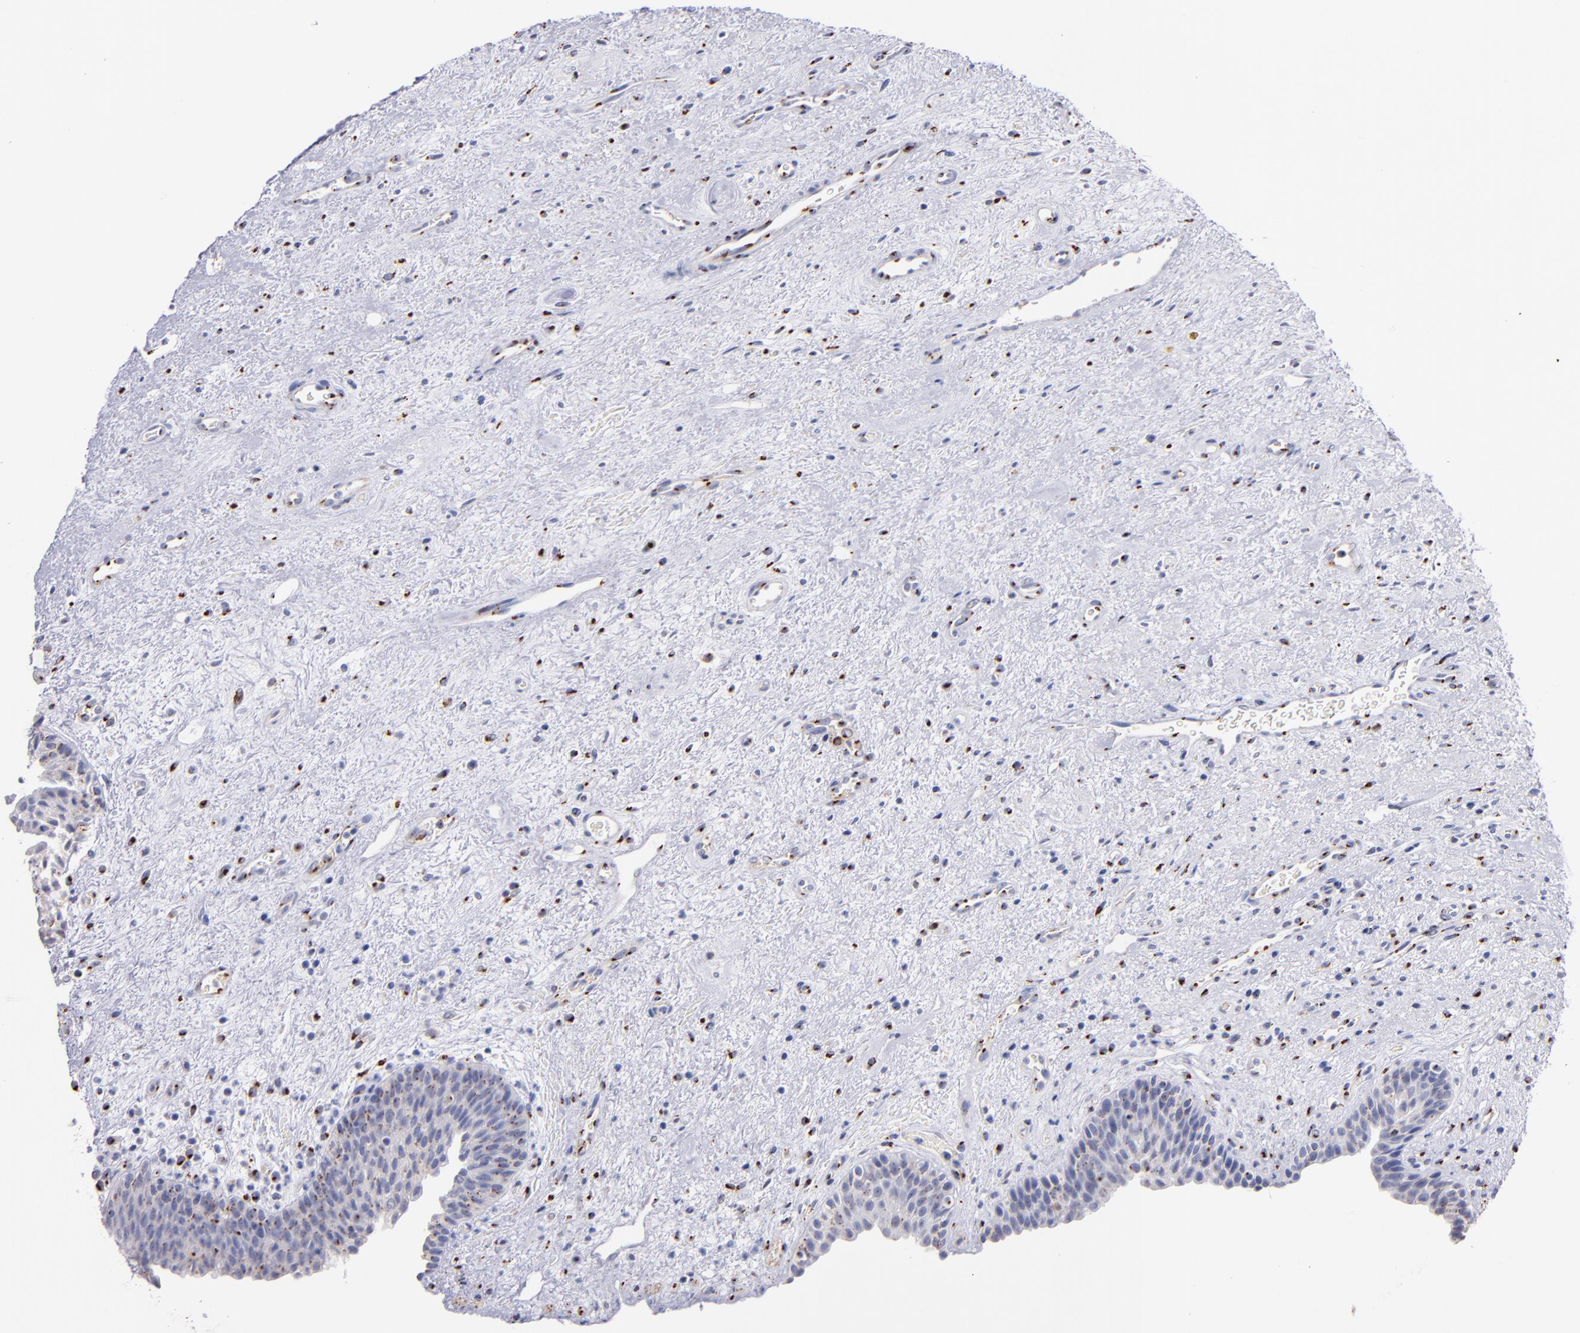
{"staining": {"intensity": "moderate", "quantity": ">75%", "location": "cytoplasmic/membranous"}, "tissue": "urinary bladder", "cell_type": "Urothelial cells", "image_type": "normal", "snomed": [{"axis": "morphology", "description": "Normal tissue, NOS"}, {"axis": "topography", "description": "Urinary bladder"}], "caption": "Immunohistochemistry (IHC) micrograph of normal urinary bladder stained for a protein (brown), which exhibits medium levels of moderate cytoplasmic/membranous expression in about >75% of urothelial cells.", "gene": "GOLIM4", "patient": {"sex": "male", "age": 48}}